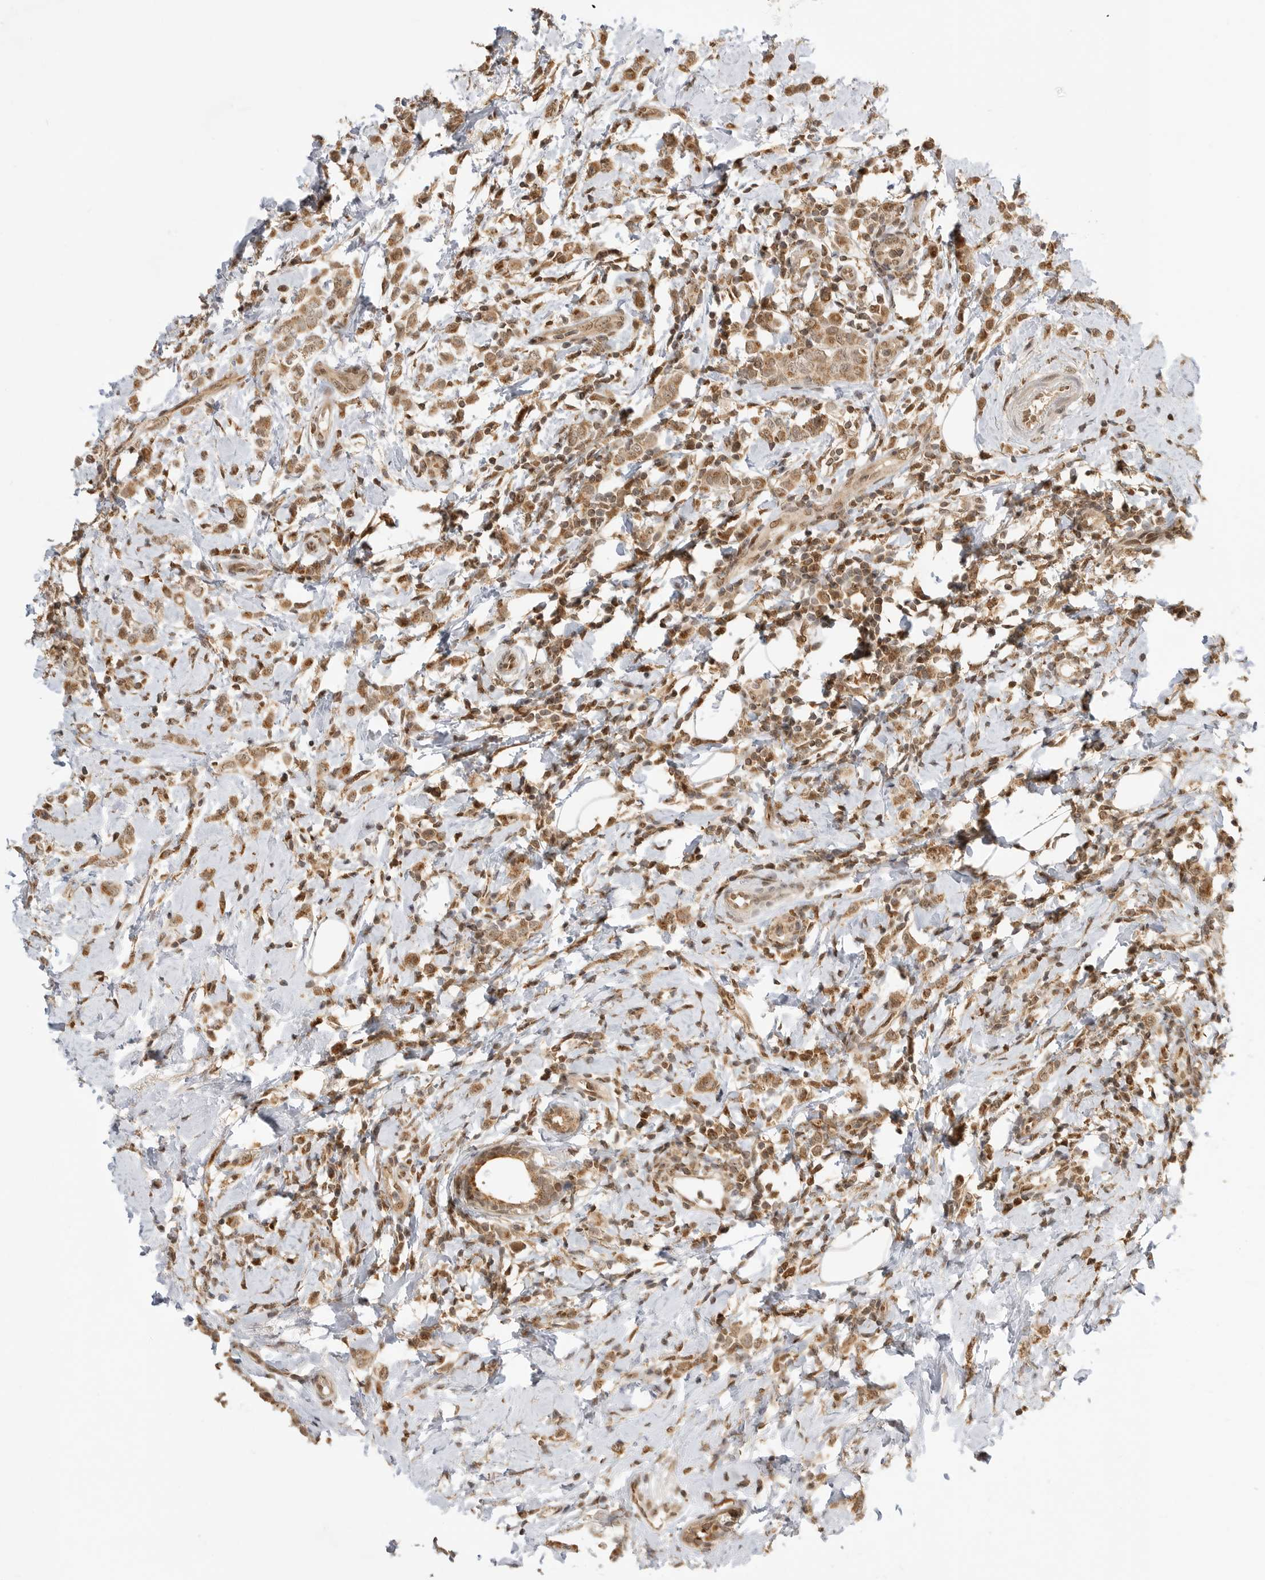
{"staining": {"intensity": "moderate", "quantity": ">75%", "location": "cytoplasmic/membranous"}, "tissue": "breast cancer", "cell_type": "Tumor cells", "image_type": "cancer", "snomed": [{"axis": "morphology", "description": "Lobular carcinoma"}, {"axis": "topography", "description": "Breast"}], "caption": "Breast lobular carcinoma was stained to show a protein in brown. There is medium levels of moderate cytoplasmic/membranous expression in approximately >75% of tumor cells.", "gene": "ALKAL1", "patient": {"sex": "female", "age": 47}}